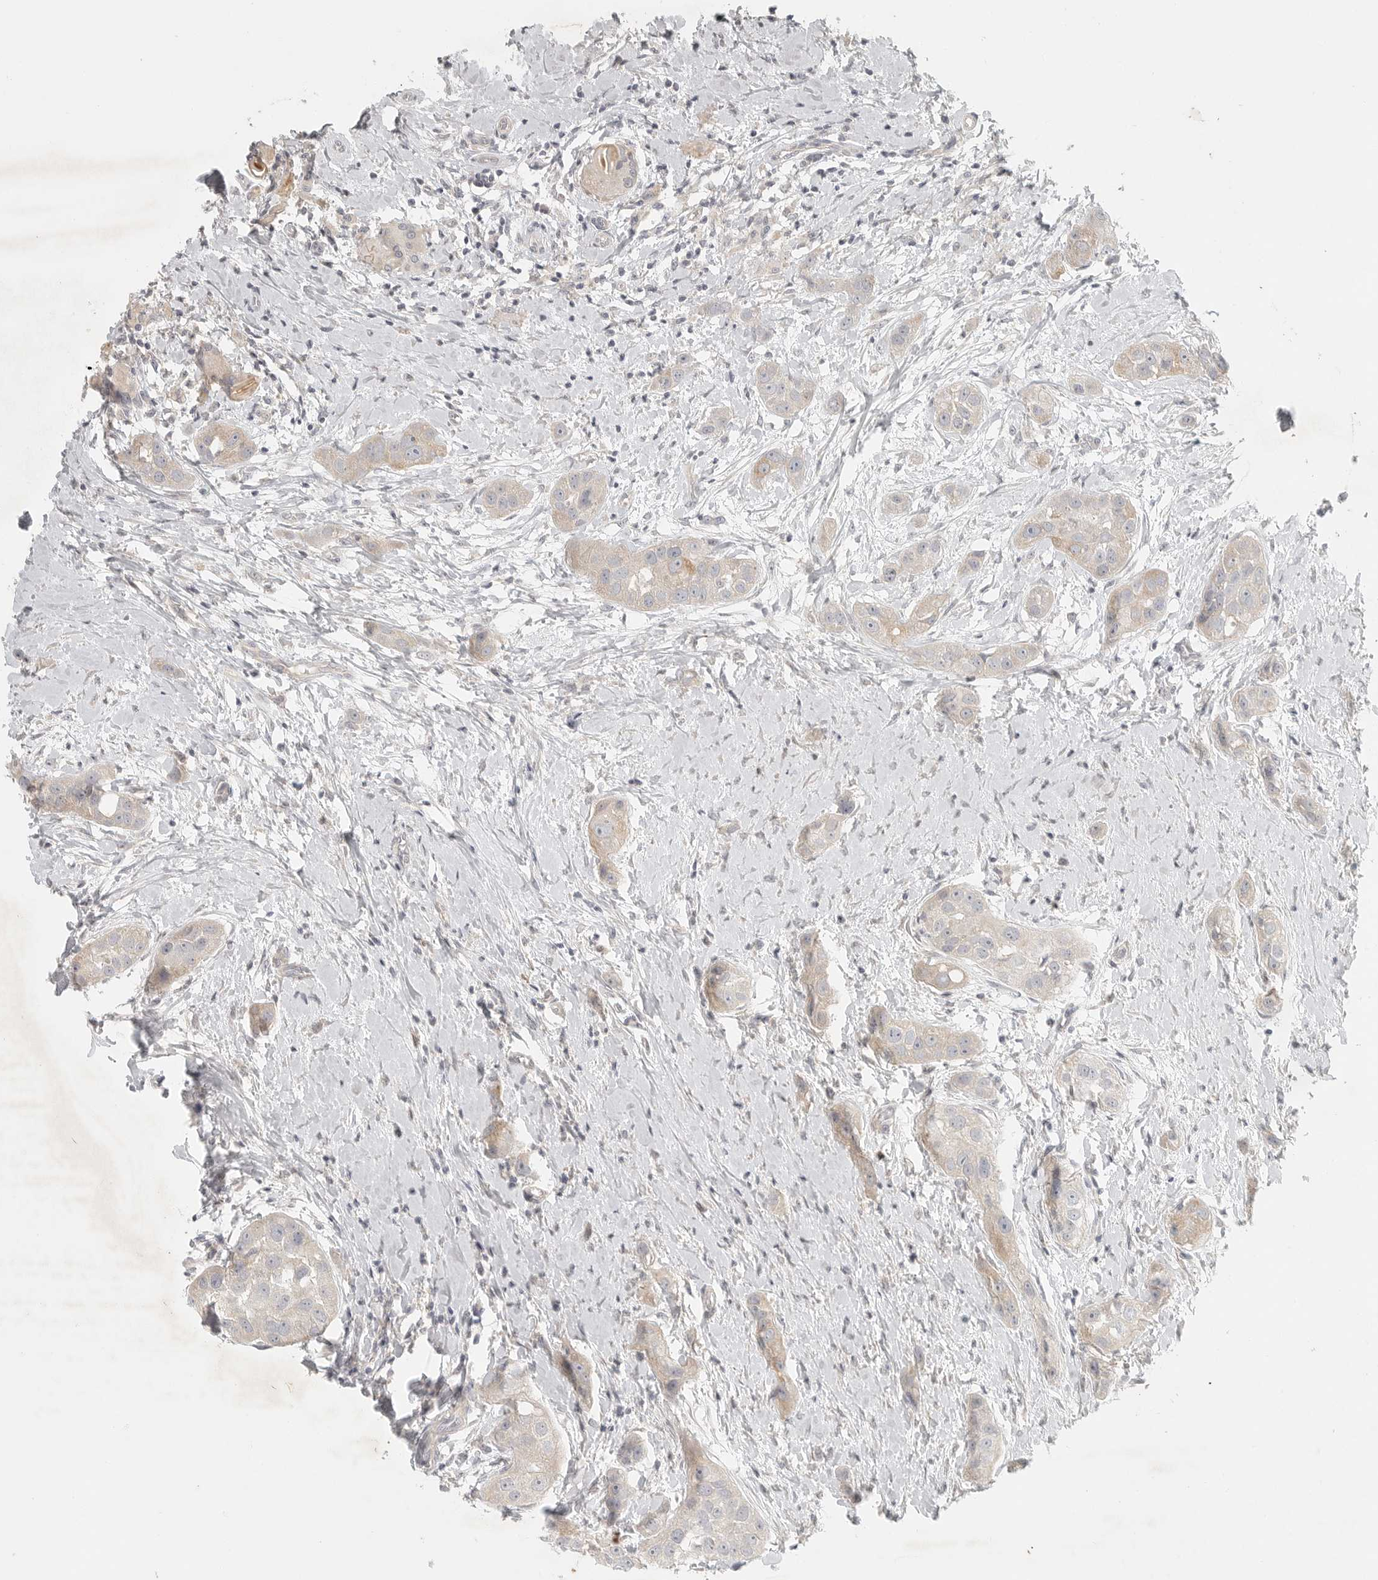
{"staining": {"intensity": "weak", "quantity": "25%-75%", "location": "cytoplasmic/membranous"}, "tissue": "head and neck cancer", "cell_type": "Tumor cells", "image_type": "cancer", "snomed": [{"axis": "morphology", "description": "Normal tissue, NOS"}, {"axis": "morphology", "description": "Squamous cell carcinoma, NOS"}, {"axis": "topography", "description": "Skeletal muscle"}, {"axis": "topography", "description": "Head-Neck"}], "caption": "This is an image of immunohistochemistry staining of head and neck cancer, which shows weak positivity in the cytoplasmic/membranous of tumor cells.", "gene": "SLC25A36", "patient": {"sex": "male", "age": 51}}